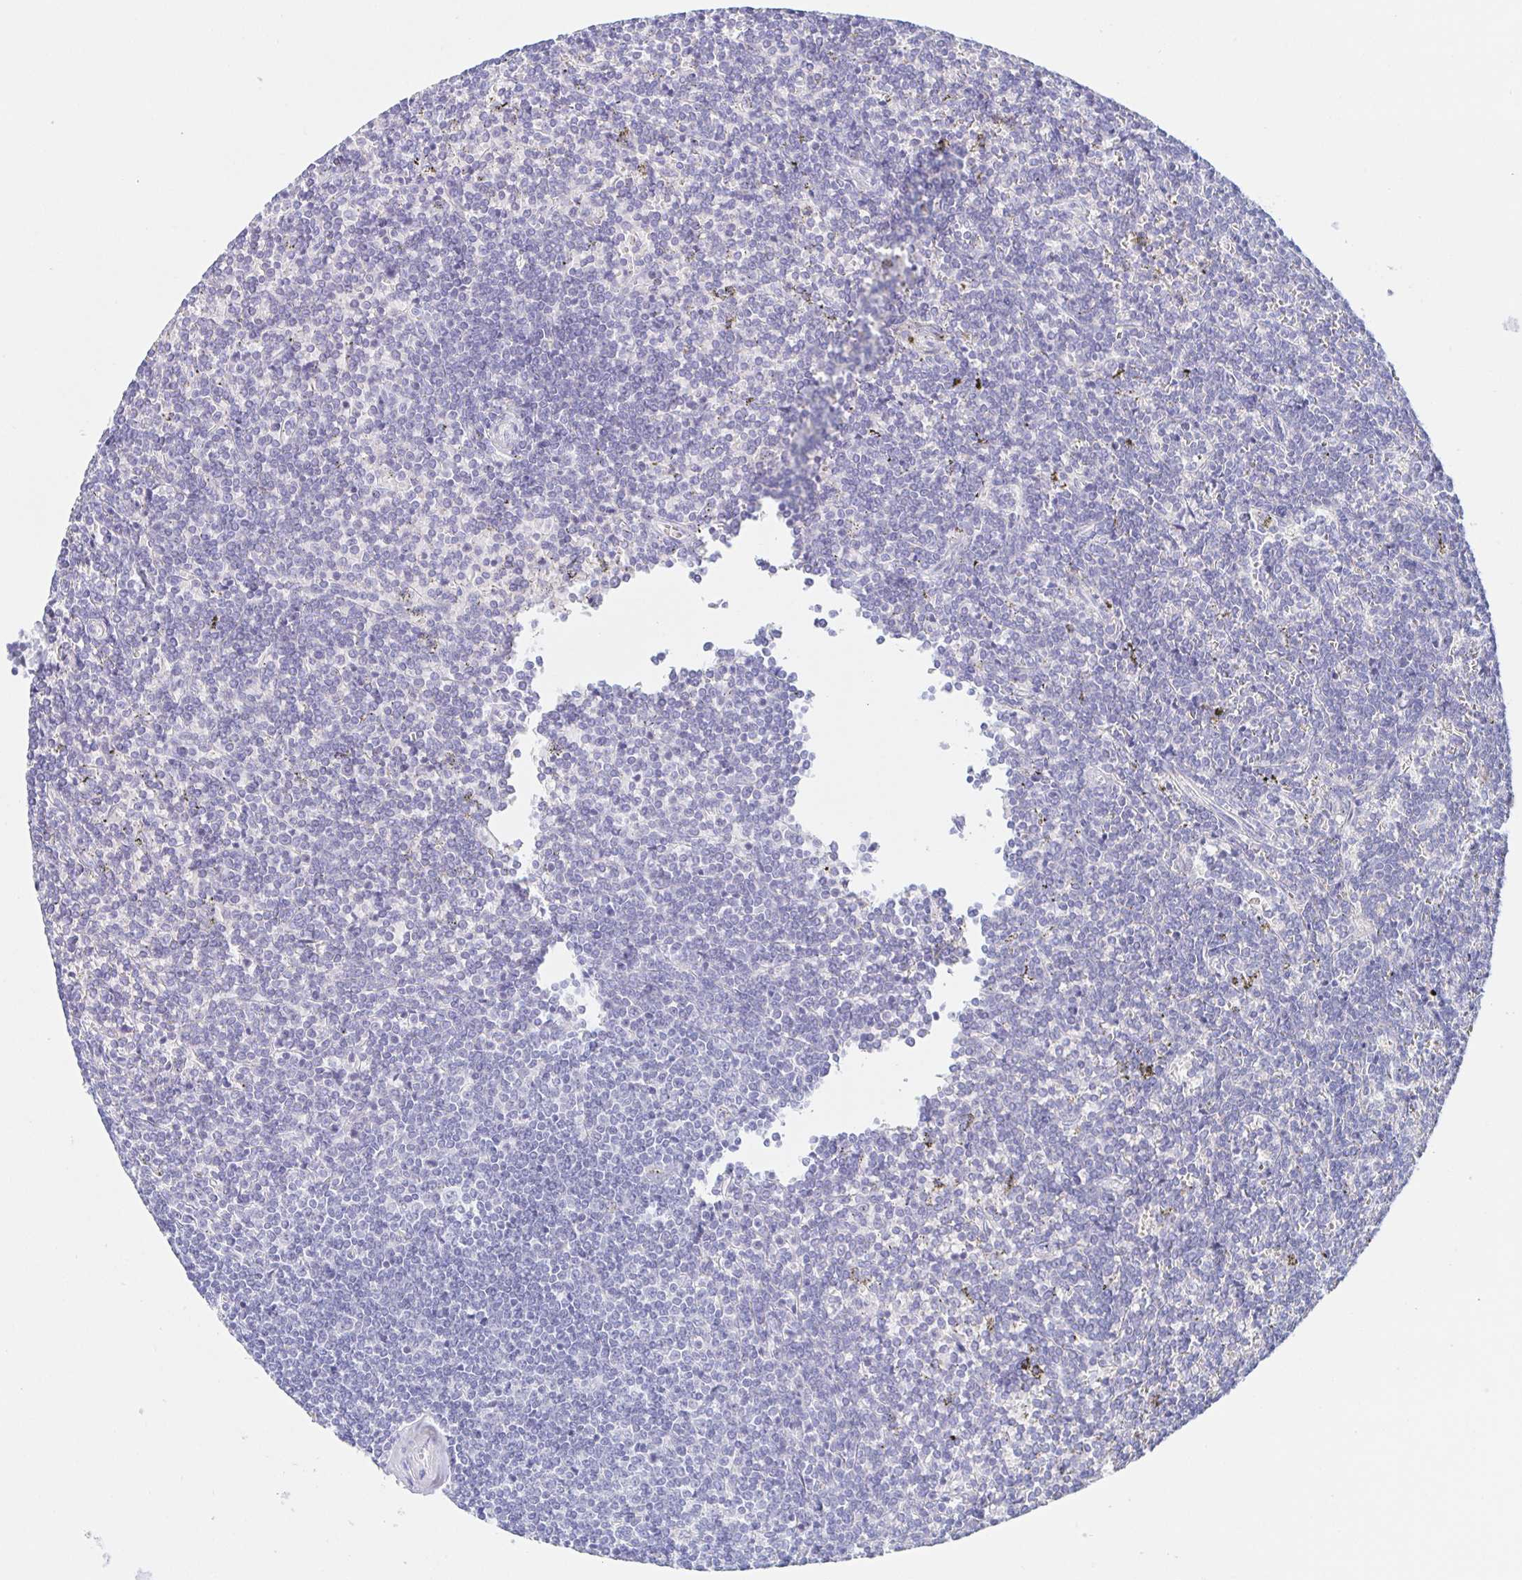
{"staining": {"intensity": "negative", "quantity": "none", "location": "none"}, "tissue": "lymphoma", "cell_type": "Tumor cells", "image_type": "cancer", "snomed": [{"axis": "morphology", "description": "Malignant lymphoma, non-Hodgkin's type, Low grade"}, {"axis": "topography", "description": "Spleen"}], "caption": "The micrograph demonstrates no significant expression in tumor cells of lymphoma.", "gene": "SIAH3", "patient": {"sex": "male", "age": 78}}